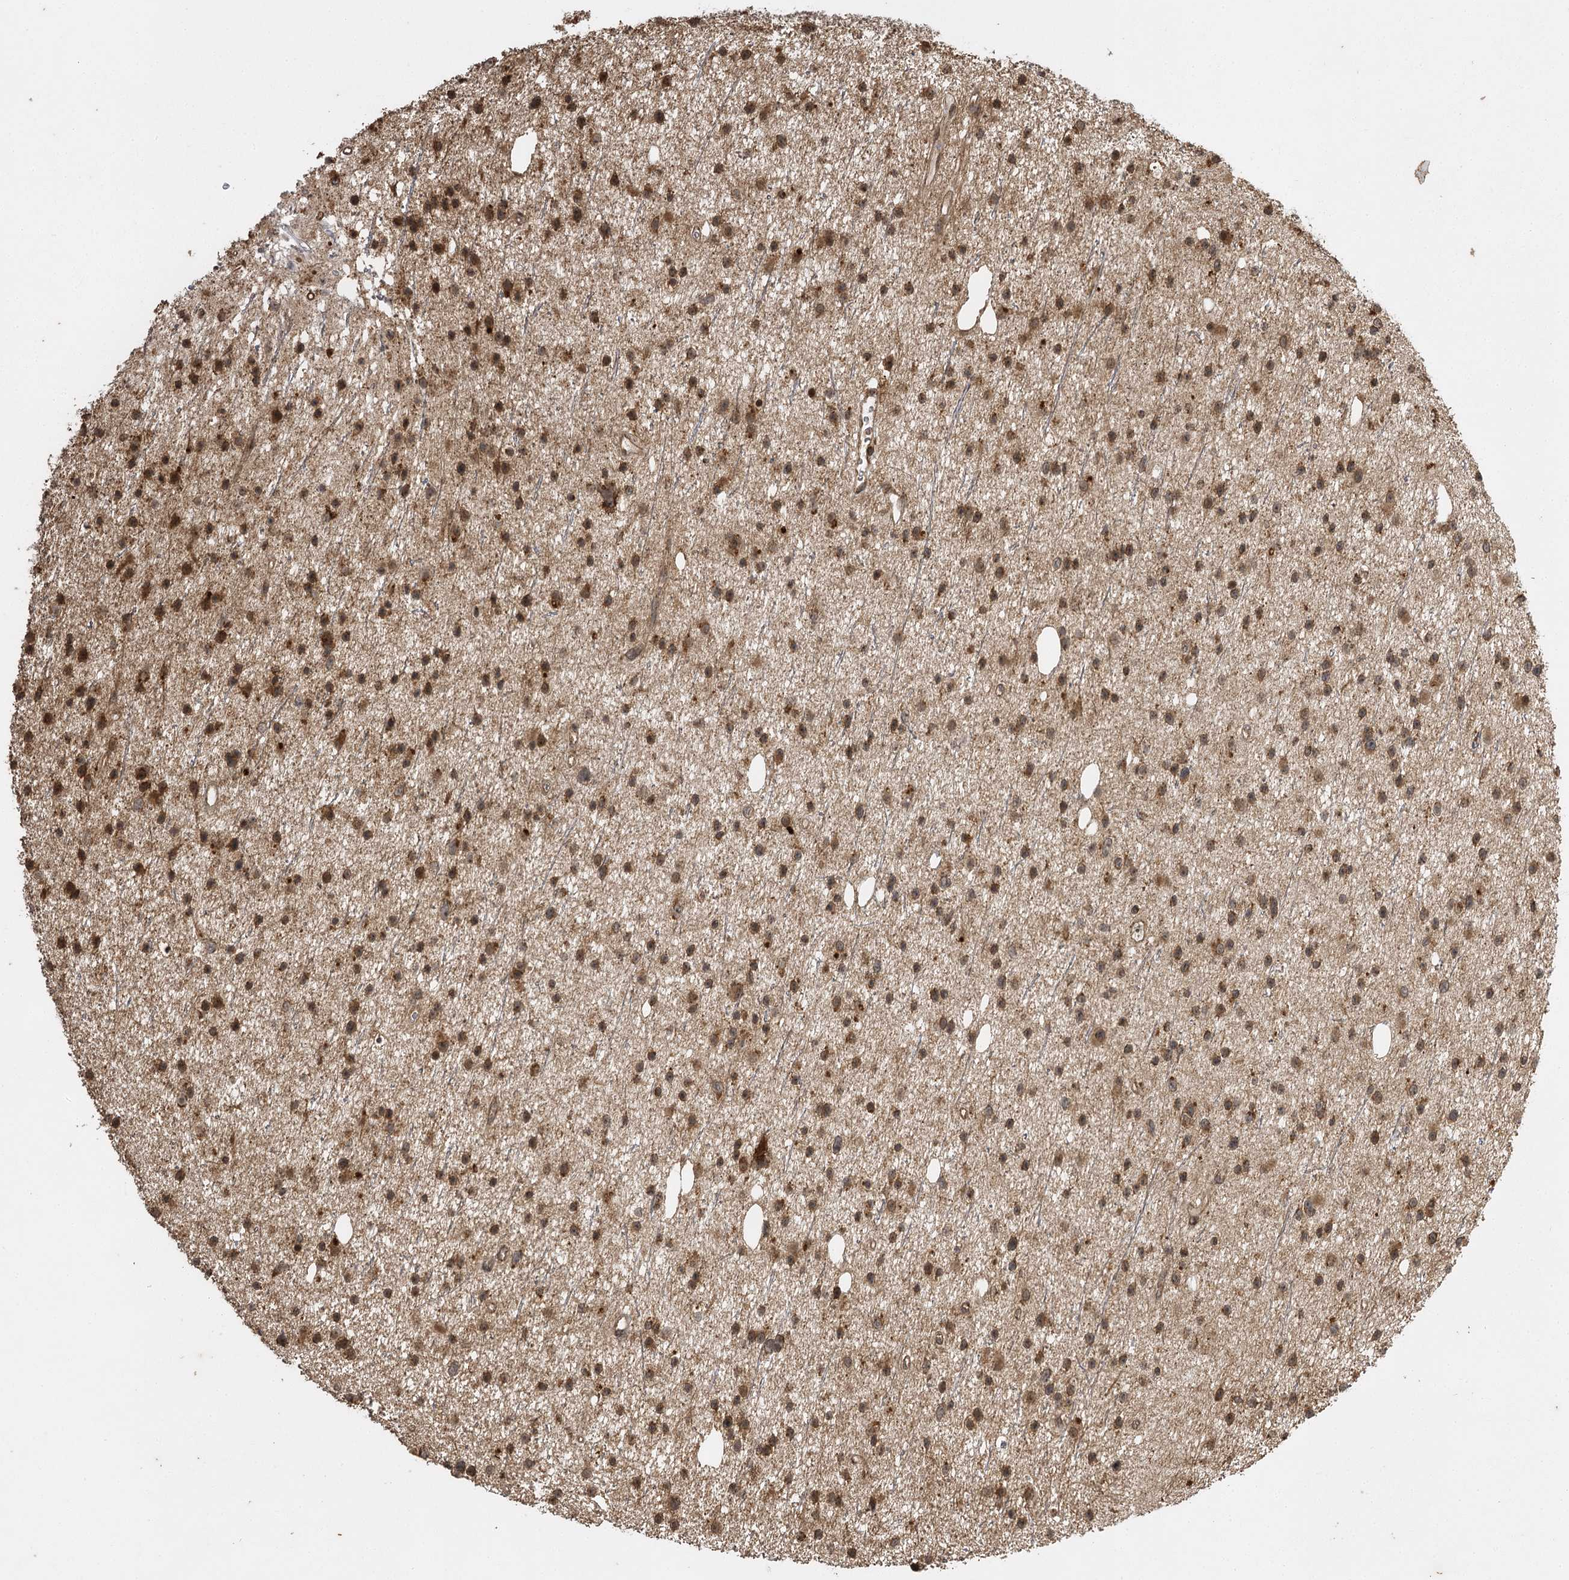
{"staining": {"intensity": "moderate", "quantity": ">75%", "location": "cytoplasmic/membranous,nuclear"}, "tissue": "glioma", "cell_type": "Tumor cells", "image_type": "cancer", "snomed": [{"axis": "morphology", "description": "Glioma, malignant, Low grade"}, {"axis": "topography", "description": "Cerebral cortex"}], "caption": "Human glioma stained with a protein marker displays moderate staining in tumor cells.", "gene": "IL11RA", "patient": {"sex": "female", "age": 39}}